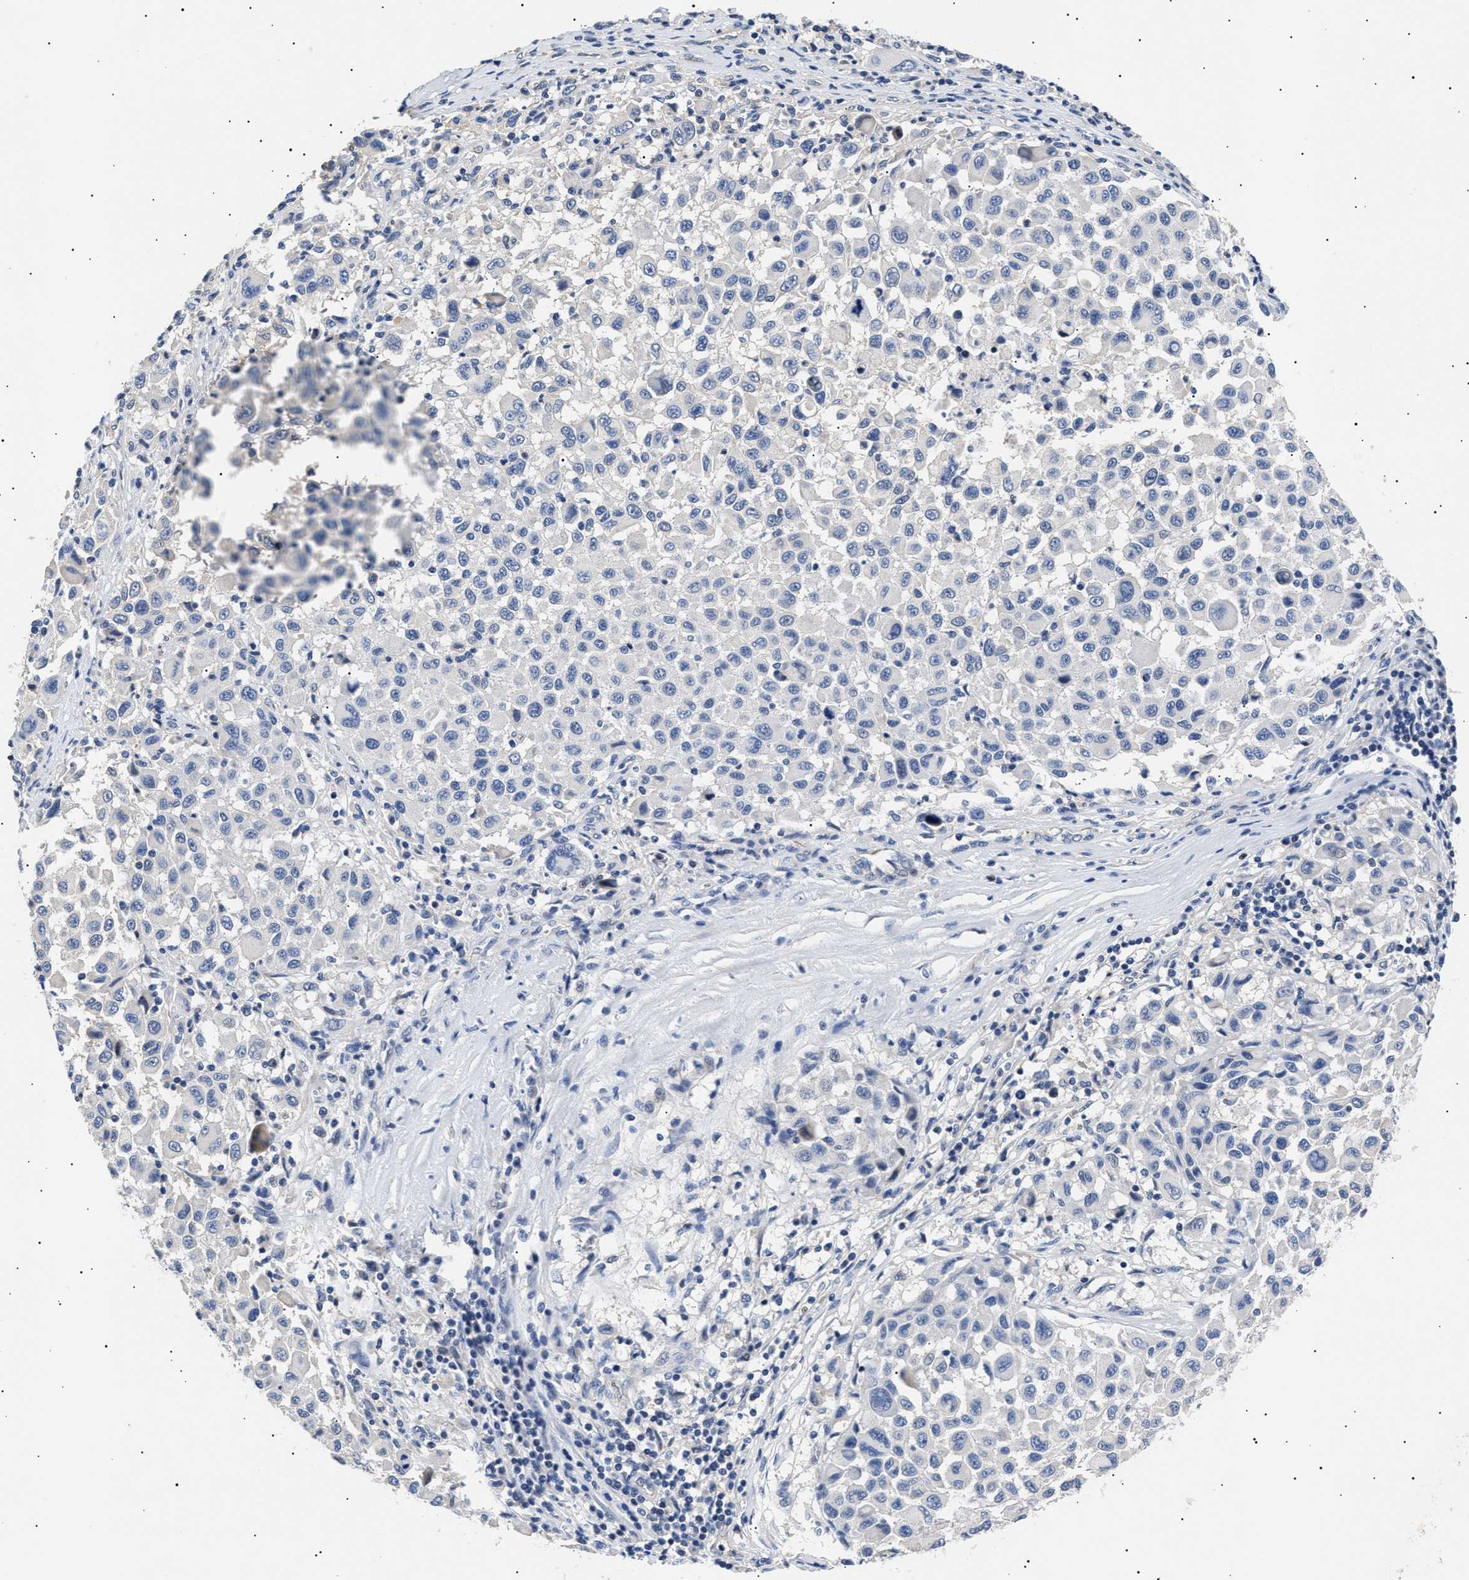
{"staining": {"intensity": "negative", "quantity": "none", "location": "none"}, "tissue": "melanoma", "cell_type": "Tumor cells", "image_type": "cancer", "snomed": [{"axis": "morphology", "description": "Malignant melanoma, Metastatic site"}, {"axis": "topography", "description": "Lymph node"}], "caption": "IHC photomicrograph of malignant melanoma (metastatic site) stained for a protein (brown), which displays no expression in tumor cells.", "gene": "HEMGN", "patient": {"sex": "male", "age": 61}}